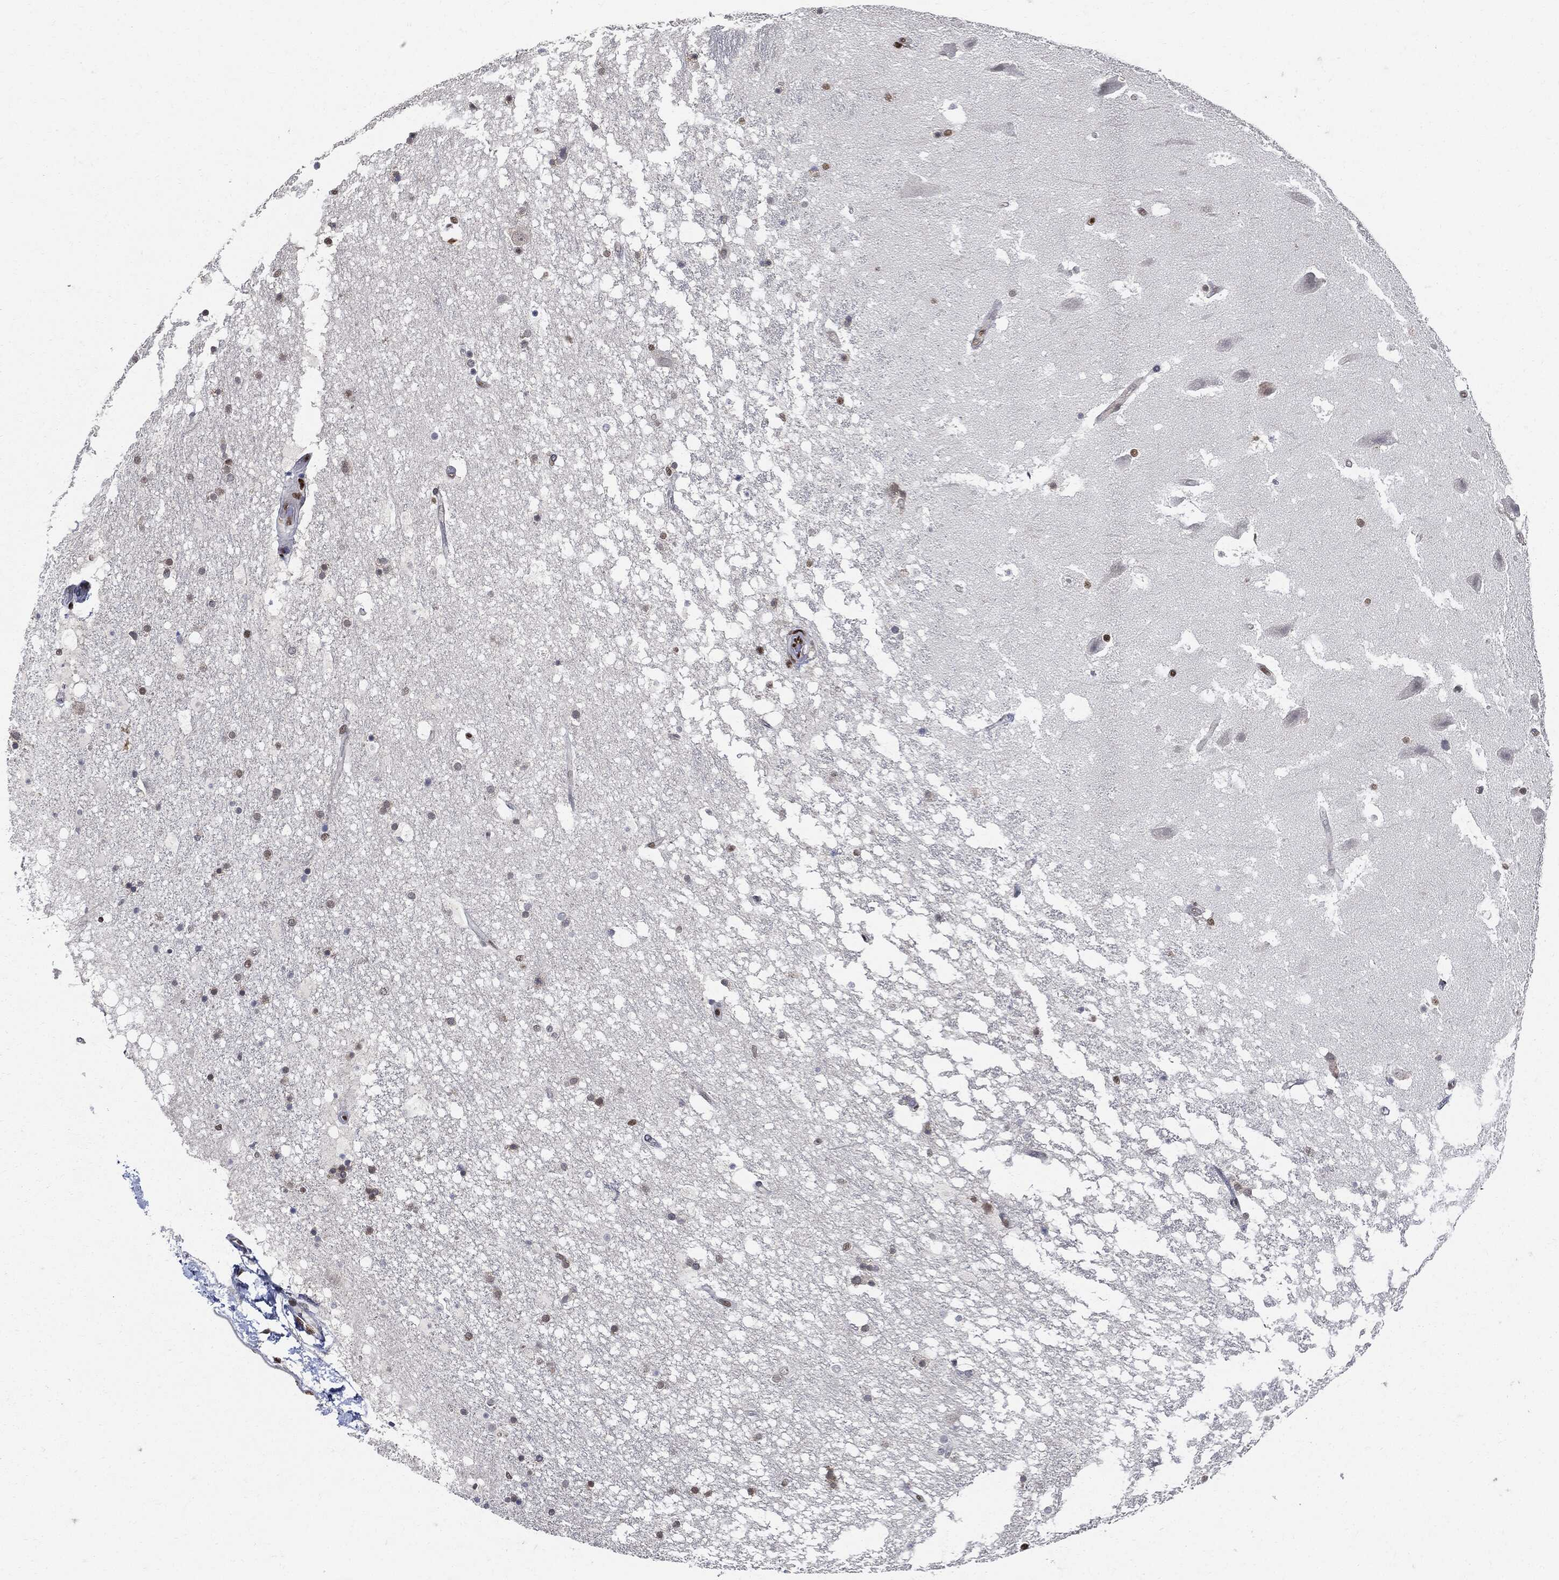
{"staining": {"intensity": "strong", "quantity": "<25%", "location": "nuclear"}, "tissue": "hippocampus", "cell_type": "Glial cells", "image_type": "normal", "snomed": [{"axis": "morphology", "description": "Normal tissue, NOS"}, {"axis": "topography", "description": "Hippocampus"}], "caption": "This micrograph demonstrates normal hippocampus stained with immunohistochemistry to label a protein in brown. The nuclear of glial cells show strong positivity for the protein. Nuclei are counter-stained blue.", "gene": "PCNA", "patient": {"sex": "male", "age": 51}}